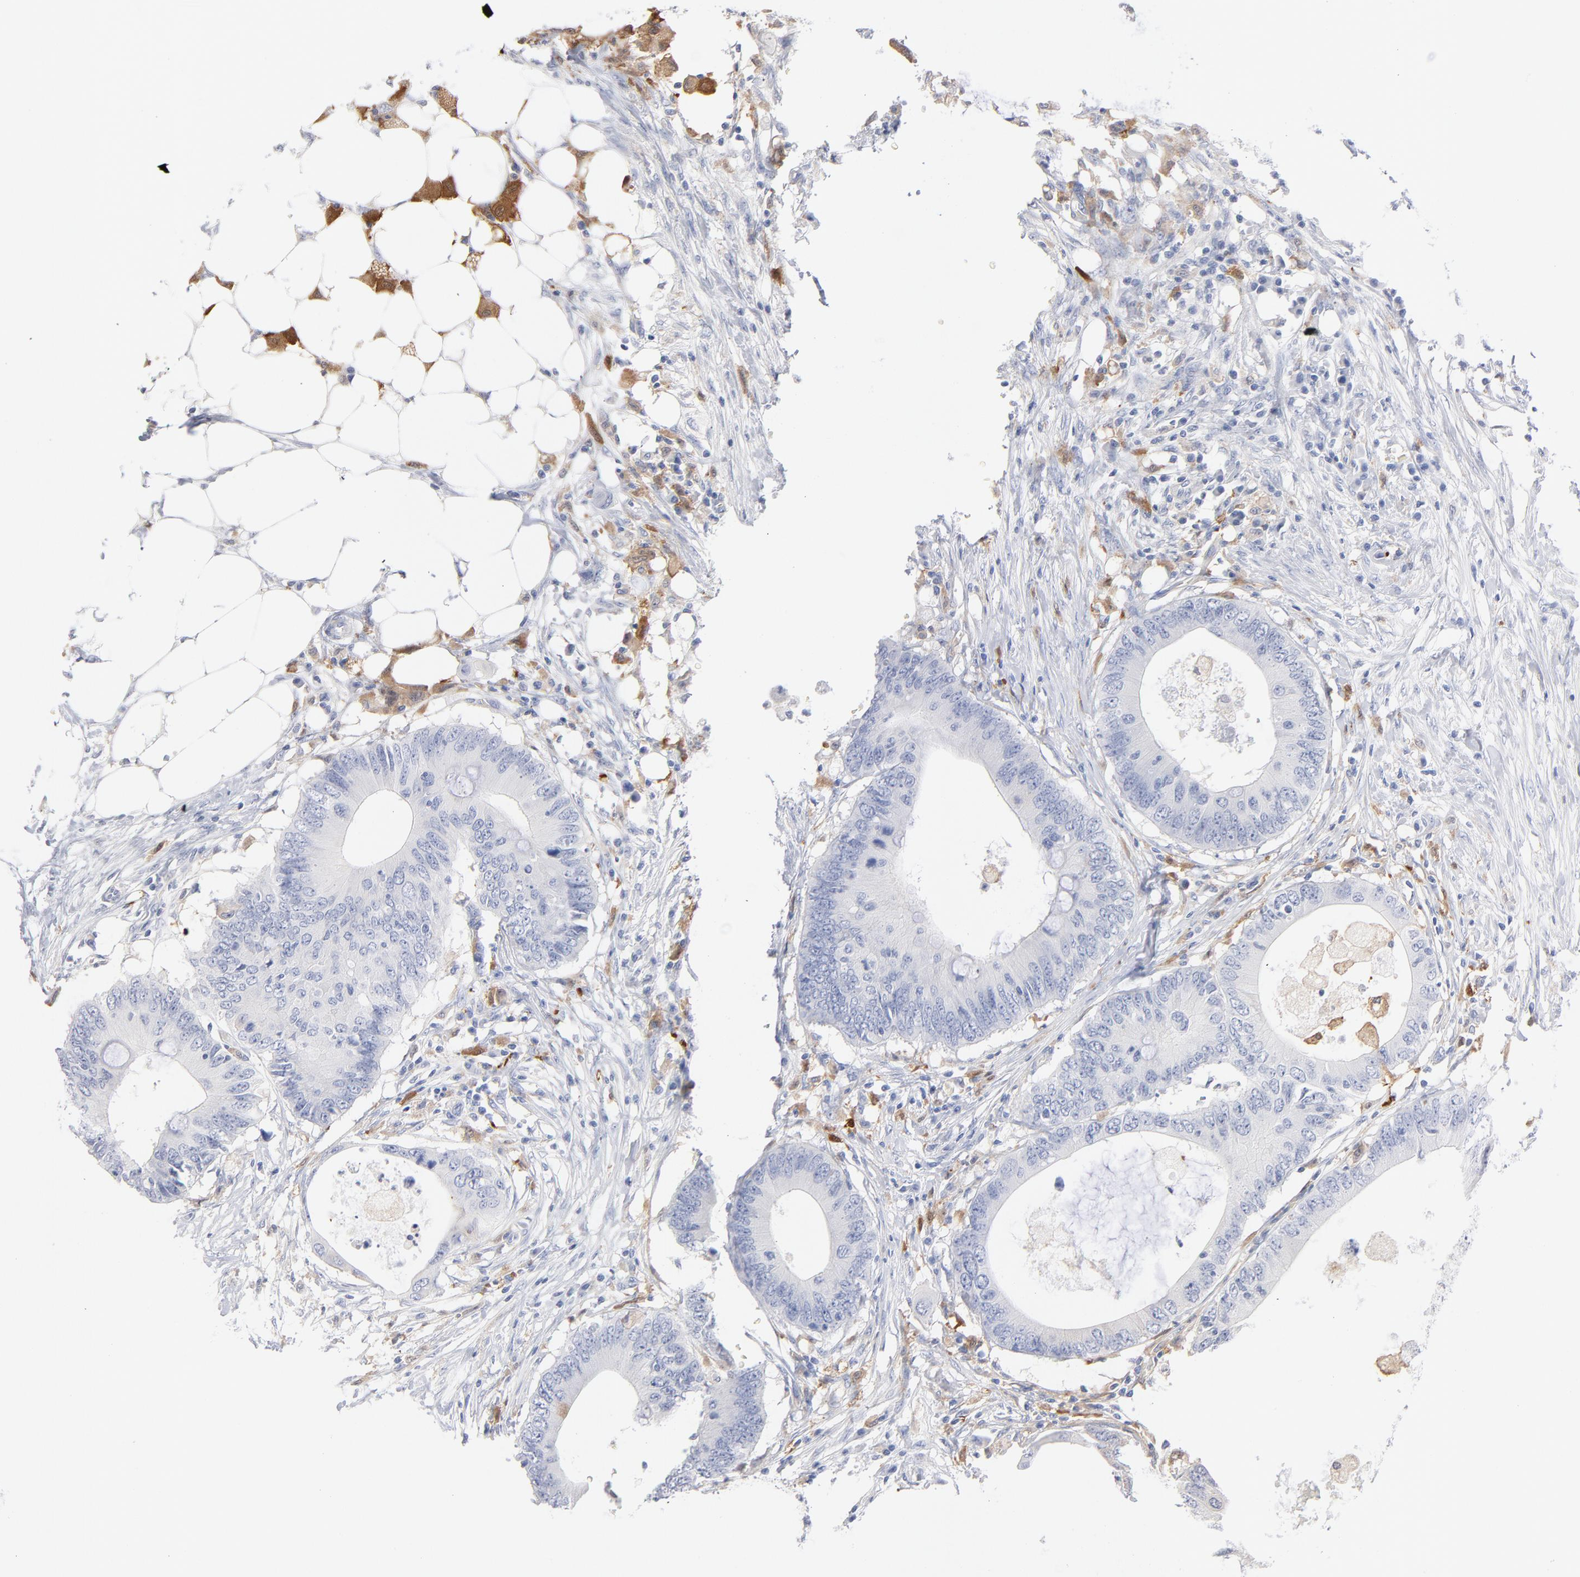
{"staining": {"intensity": "negative", "quantity": "none", "location": "none"}, "tissue": "colorectal cancer", "cell_type": "Tumor cells", "image_type": "cancer", "snomed": [{"axis": "morphology", "description": "Adenocarcinoma, NOS"}, {"axis": "topography", "description": "Colon"}], "caption": "The micrograph shows no staining of tumor cells in colorectal cancer (adenocarcinoma). (DAB immunohistochemistry (IHC) visualized using brightfield microscopy, high magnification).", "gene": "IFIT2", "patient": {"sex": "male", "age": 71}}